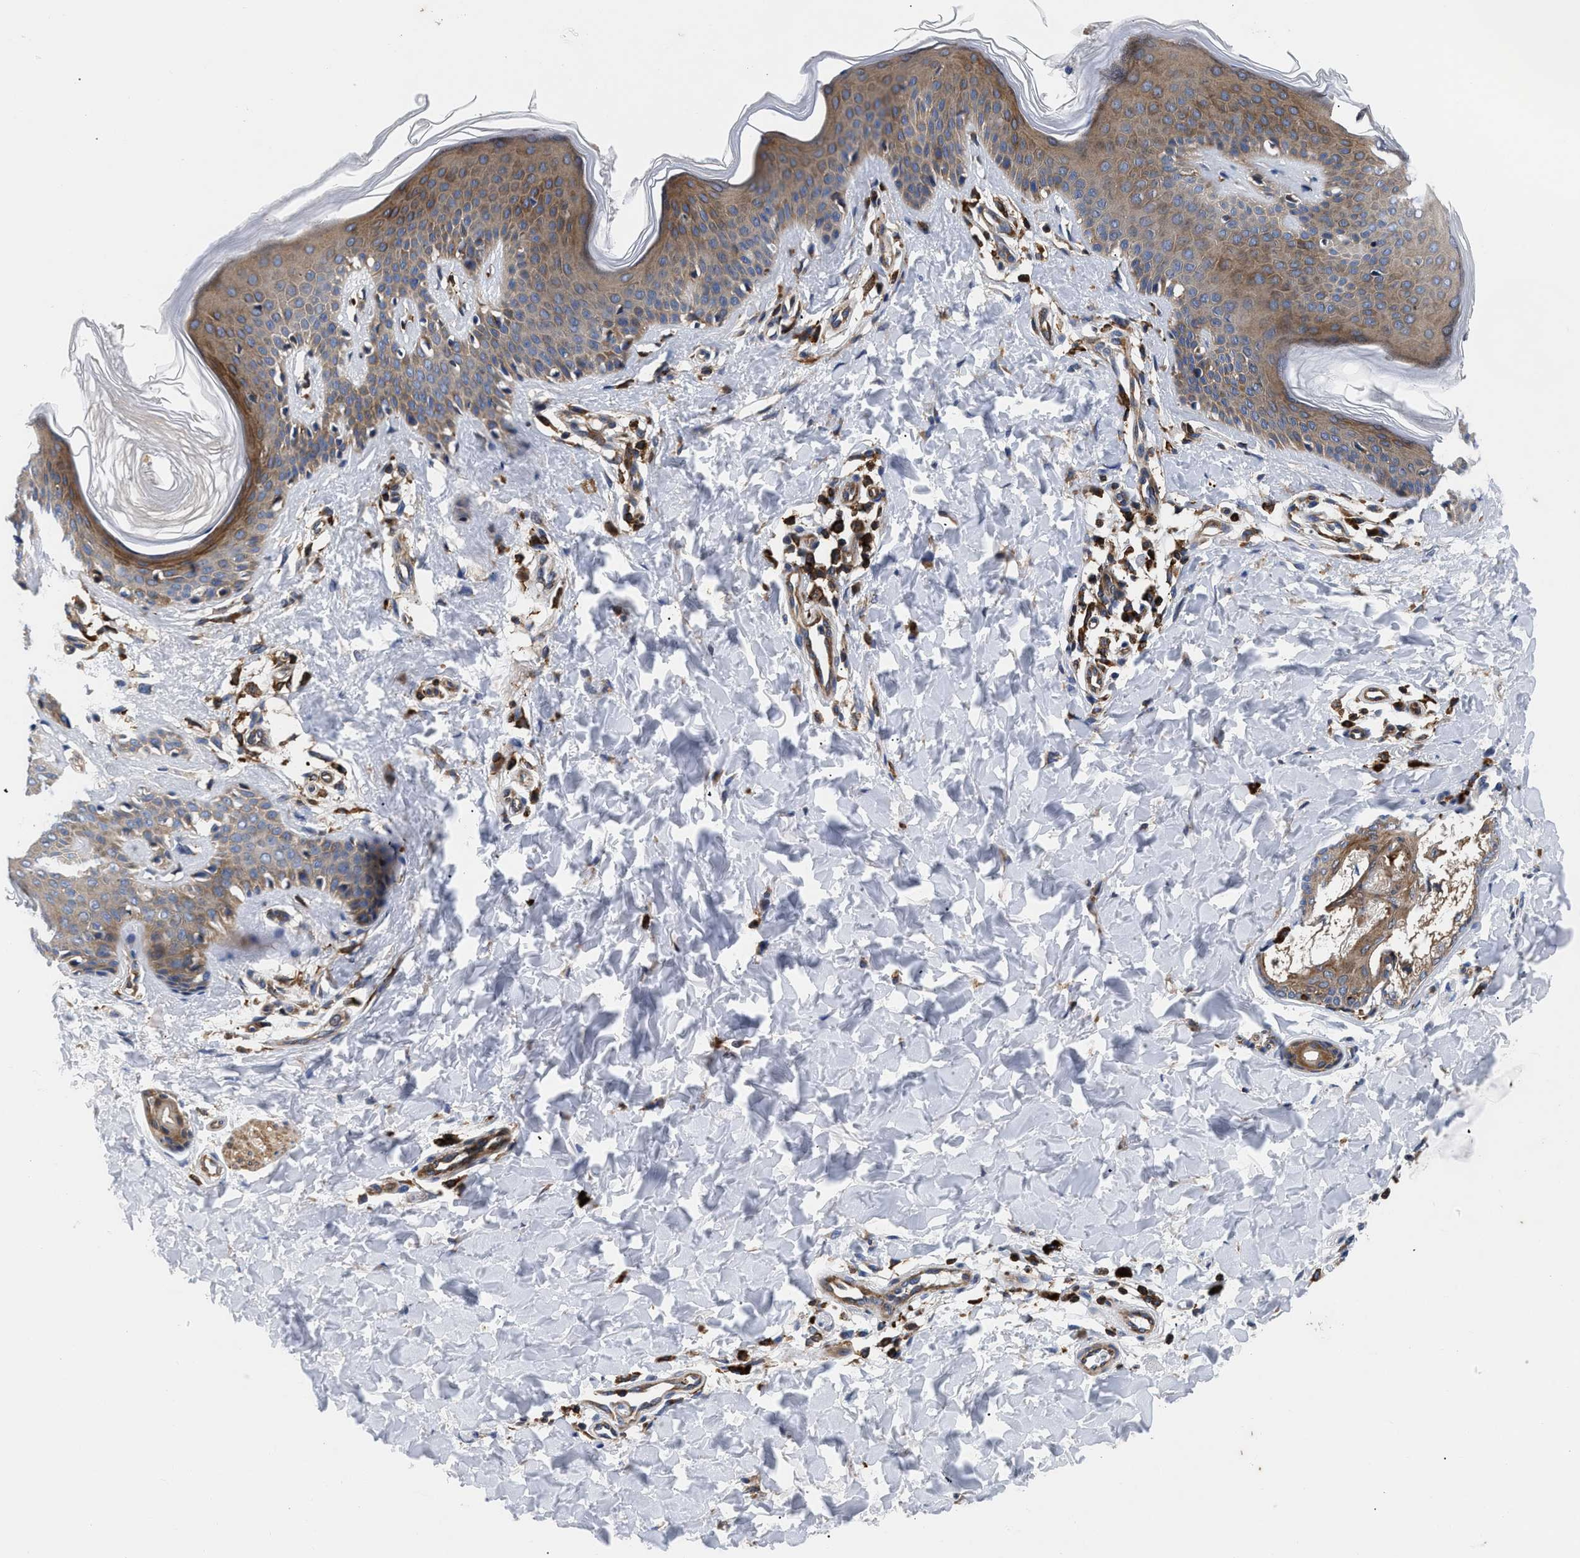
{"staining": {"intensity": "moderate", "quantity": "<25%", "location": "cytoplasmic/membranous"}, "tissue": "skin", "cell_type": "Fibroblasts", "image_type": "normal", "snomed": [{"axis": "morphology", "description": "Normal tissue, NOS"}, {"axis": "topography", "description": "Skin"}], "caption": "This is an image of immunohistochemistry (IHC) staining of unremarkable skin, which shows moderate positivity in the cytoplasmic/membranous of fibroblasts.", "gene": "SPAST", "patient": {"sex": "female", "age": 17}}